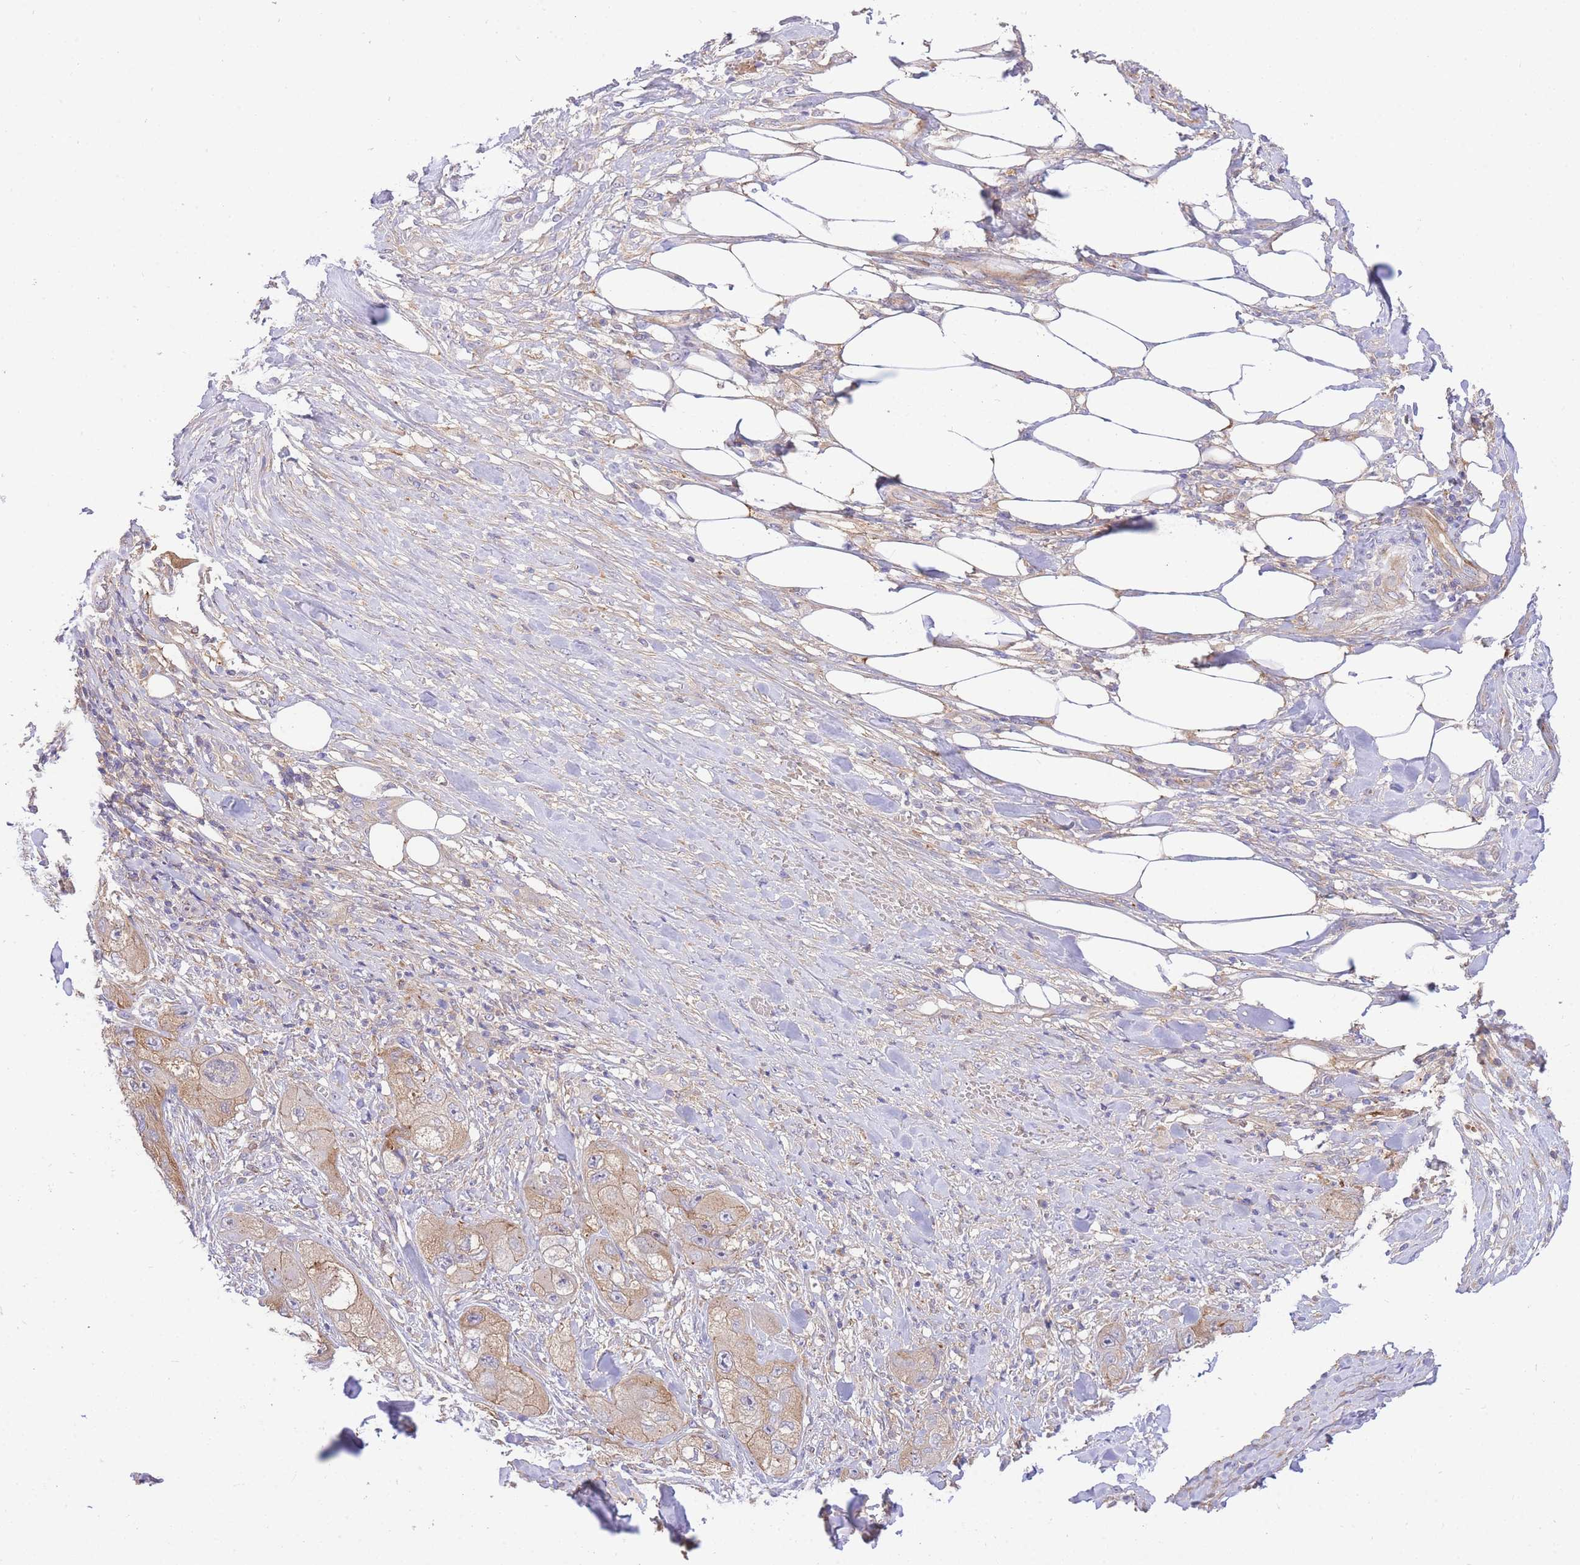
{"staining": {"intensity": "weak", "quantity": ">75%", "location": "cytoplasmic/membranous"}, "tissue": "skin cancer", "cell_type": "Tumor cells", "image_type": "cancer", "snomed": [{"axis": "morphology", "description": "Squamous cell carcinoma, NOS"}, {"axis": "topography", "description": "Skin"}, {"axis": "topography", "description": "Subcutis"}], "caption": "Immunohistochemistry (IHC) photomicrograph of neoplastic tissue: skin cancer (squamous cell carcinoma) stained using immunohistochemistry reveals low levels of weak protein expression localized specifically in the cytoplasmic/membranous of tumor cells, appearing as a cytoplasmic/membranous brown color.", "gene": "INSYN2B", "patient": {"sex": "male", "age": 73}}